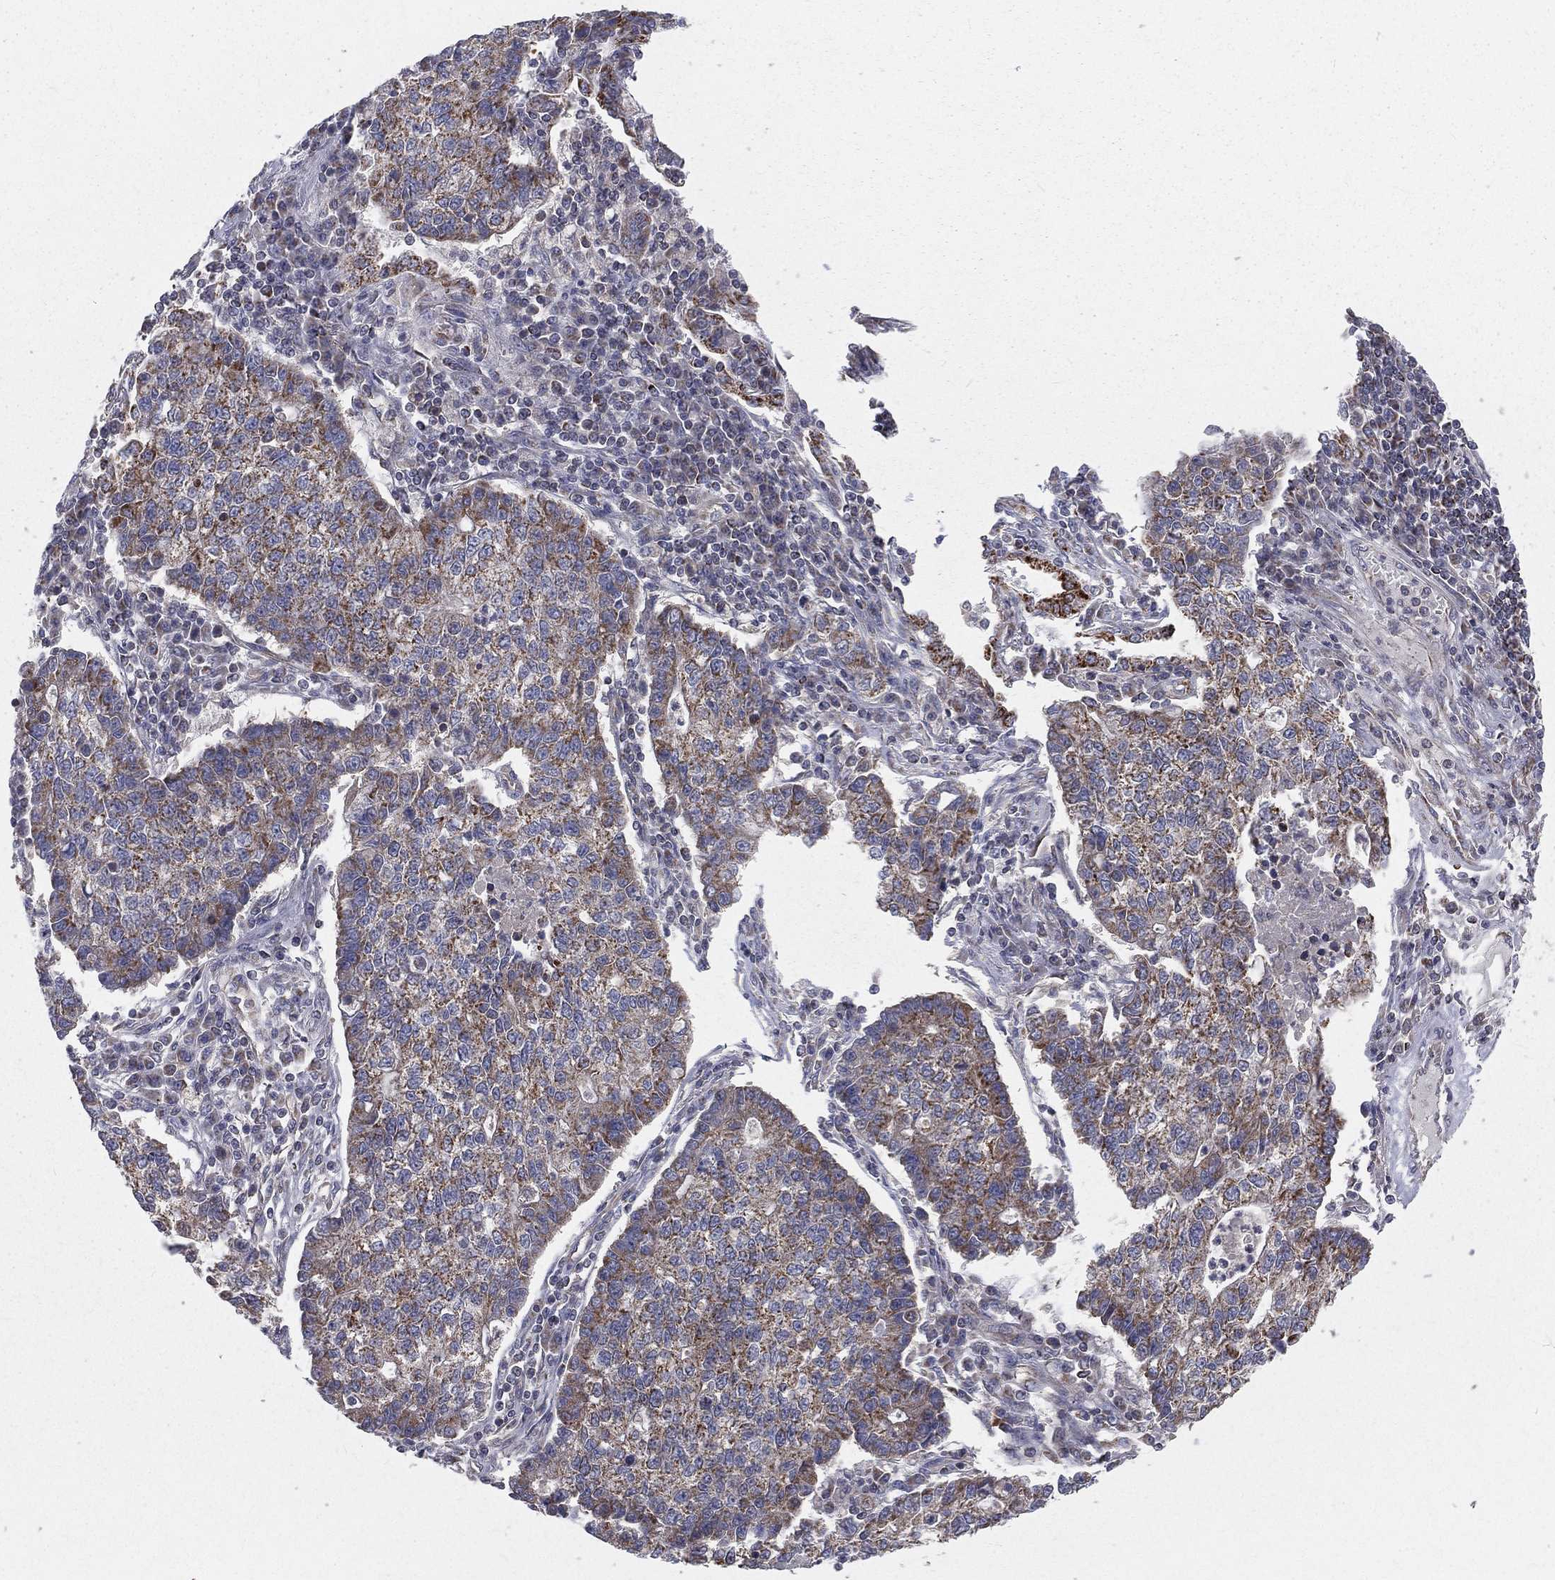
{"staining": {"intensity": "moderate", "quantity": "25%-75%", "location": "cytoplasmic/membranous"}, "tissue": "lung cancer", "cell_type": "Tumor cells", "image_type": "cancer", "snomed": [{"axis": "morphology", "description": "Adenocarcinoma, NOS"}, {"axis": "topography", "description": "Lung"}], "caption": "Immunohistochemistry (DAB (3,3'-diaminobenzidine)) staining of human lung cancer exhibits moderate cytoplasmic/membranous protein positivity in approximately 25%-75% of tumor cells. (DAB (3,3'-diaminobenzidine) IHC, brown staining for protein, blue staining for nuclei).", "gene": "HADH", "patient": {"sex": "male", "age": 57}}